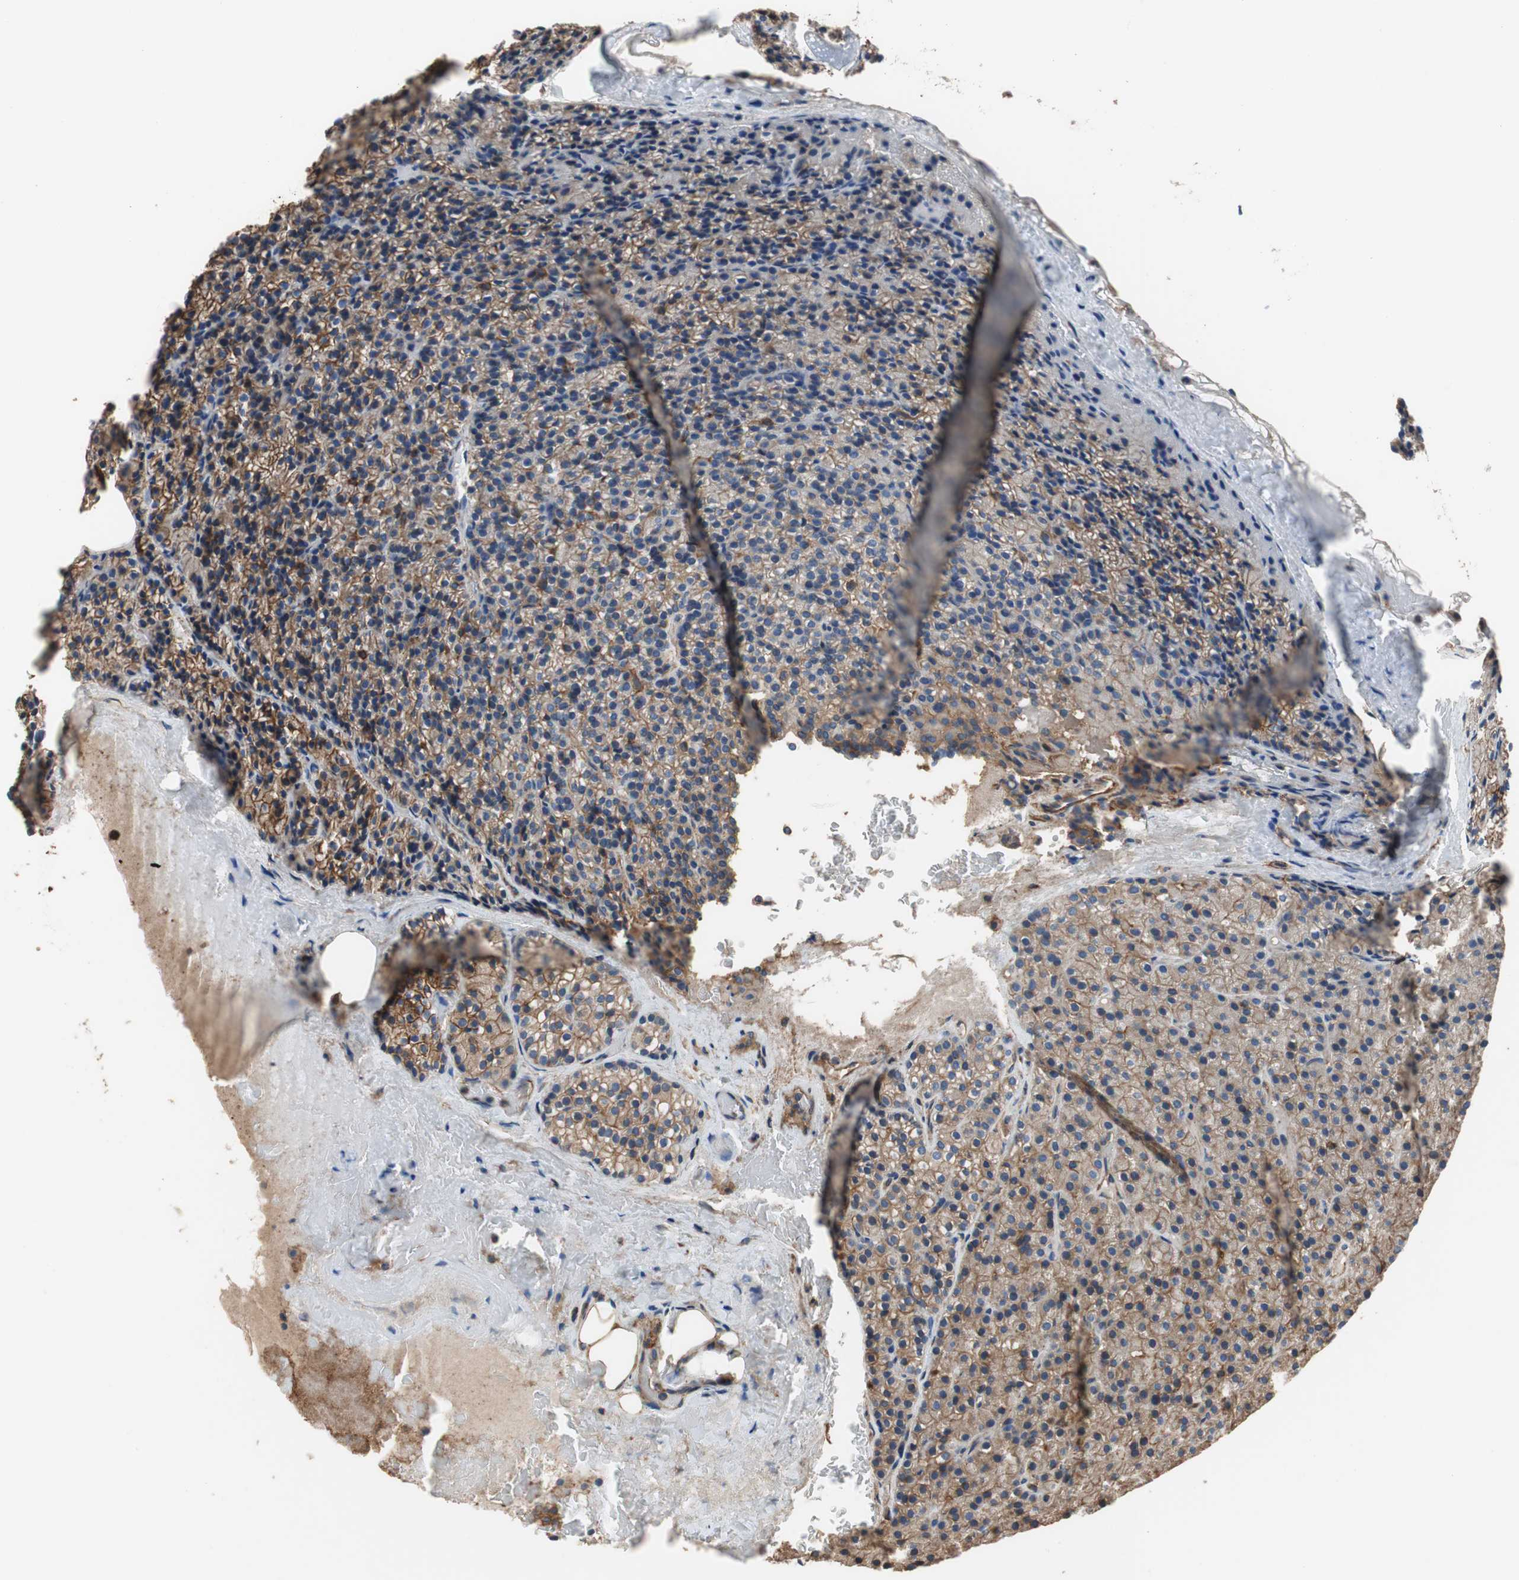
{"staining": {"intensity": "moderate", "quantity": ">75%", "location": "cytoplasmic/membranous"}, "tissue": "parathyroid gland", "cell_type": "Glandular cells", "image_type": "normal", "snomed": [{"axis": "morphology", "description": "Normal tissue, NOS"}, {"axis": "morphology", "description": "Hyperplasia, NOS"}, {"axis": "topography", "description": "Parathyroid gland"}], "caption": "An image of parathyroid gland stained for a protein reveals moderate cytoplasmic/membranous brown staining in glandular cells. The protein of interest is shown in brown color, while the nuclei are stained blue.", "gene": "IL1RL1", "patient": {"sex": "male", "age": 44}}